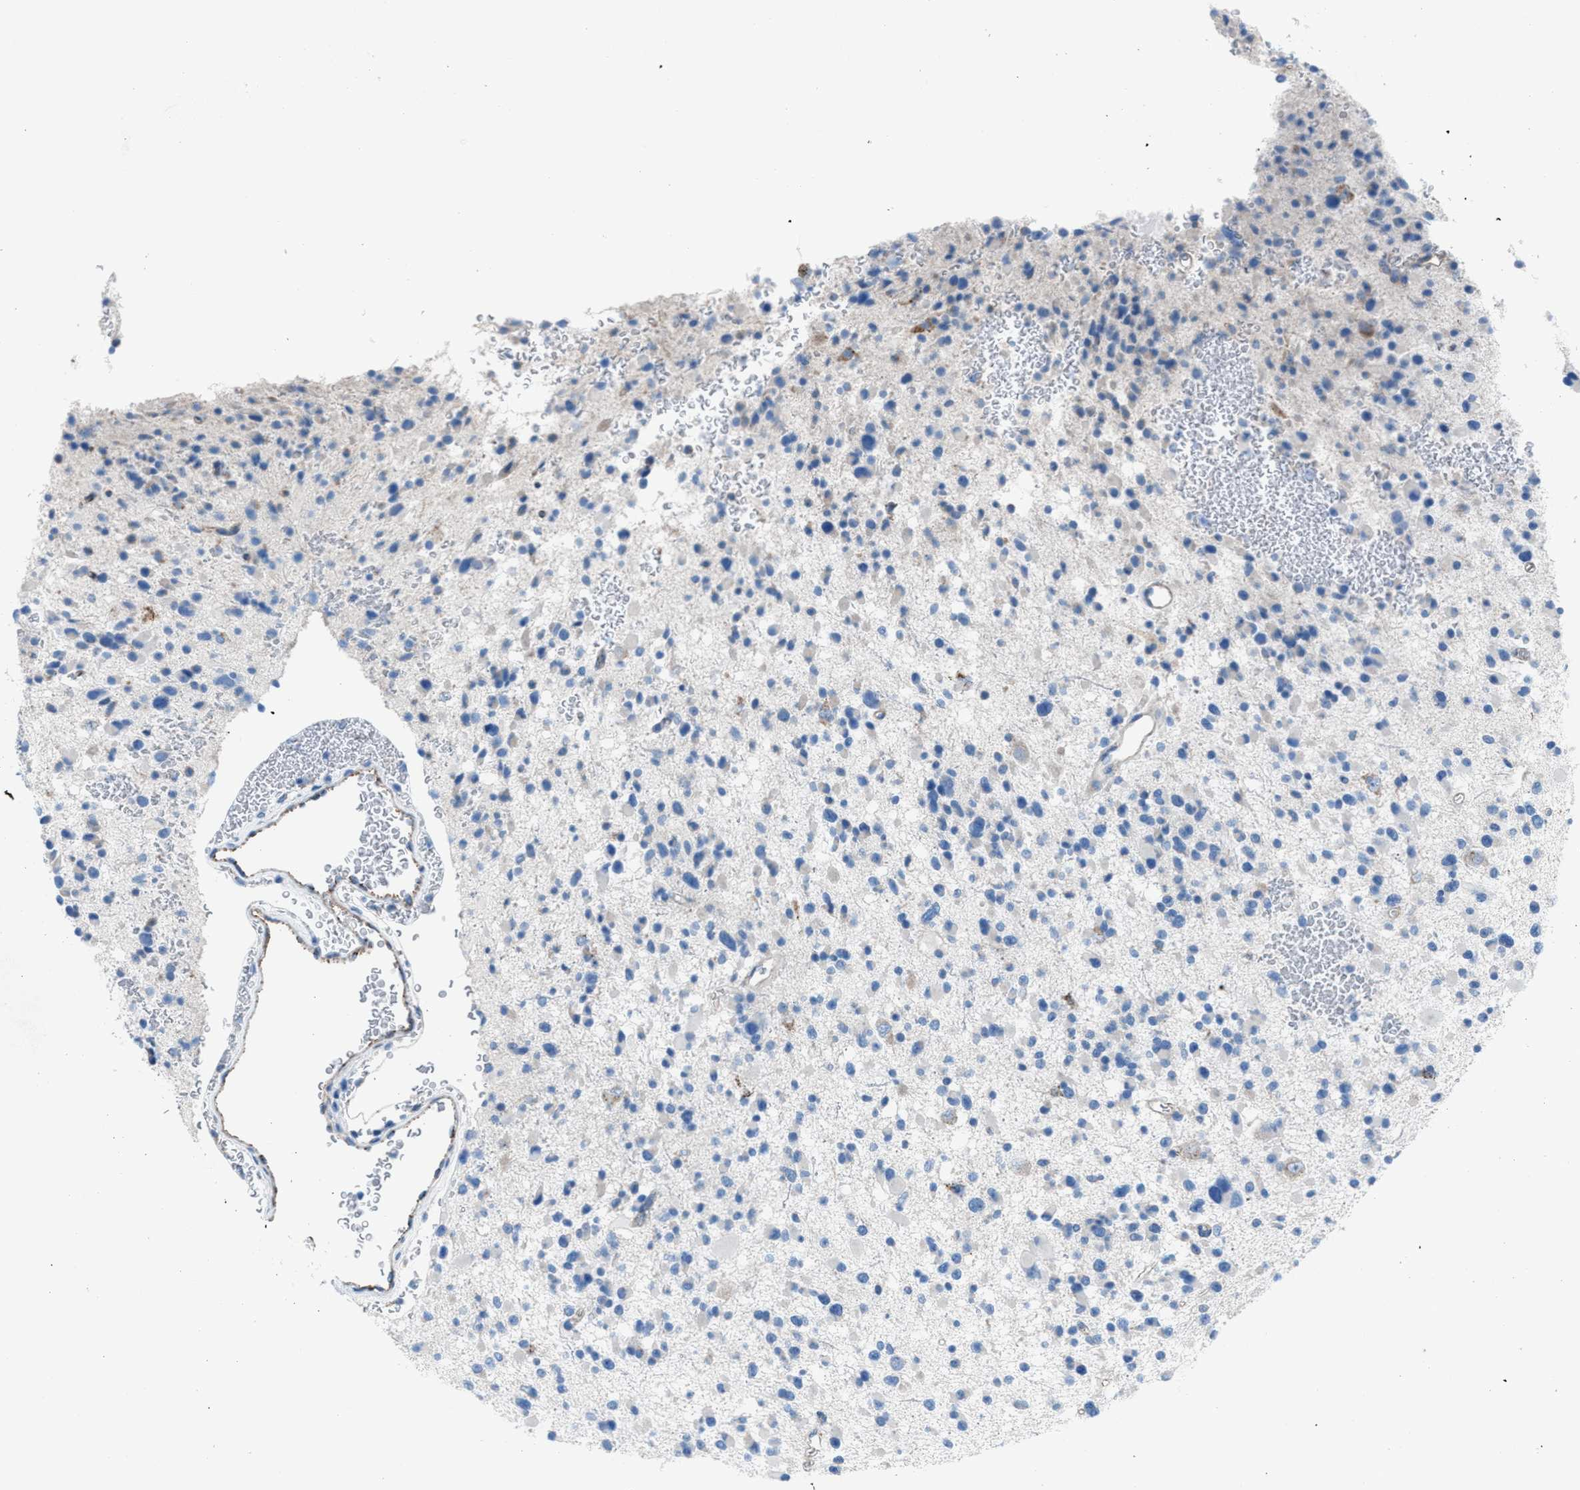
{"staining": {"intensity": "negative", "quantity": "none", "location": "none"}, "tissue": "glioma", "cell_type": "Tumor cells", "image_type": "cancer", "snomed": [{"axis": "morphology", "description": "Glioma, malignant, Low grade"}, {"axis": "topography", "description": "Brain"}], "caption": "Tumor cells show no significant expression in malignant glioma (low-grade). (Stains: DAB immunohistochemistry with hematoxylin counter stain, Microscopy: brightfield microscopy at high magnification).", "gene": "CD1B", "patient": {"sex": "female", "age": 22}}